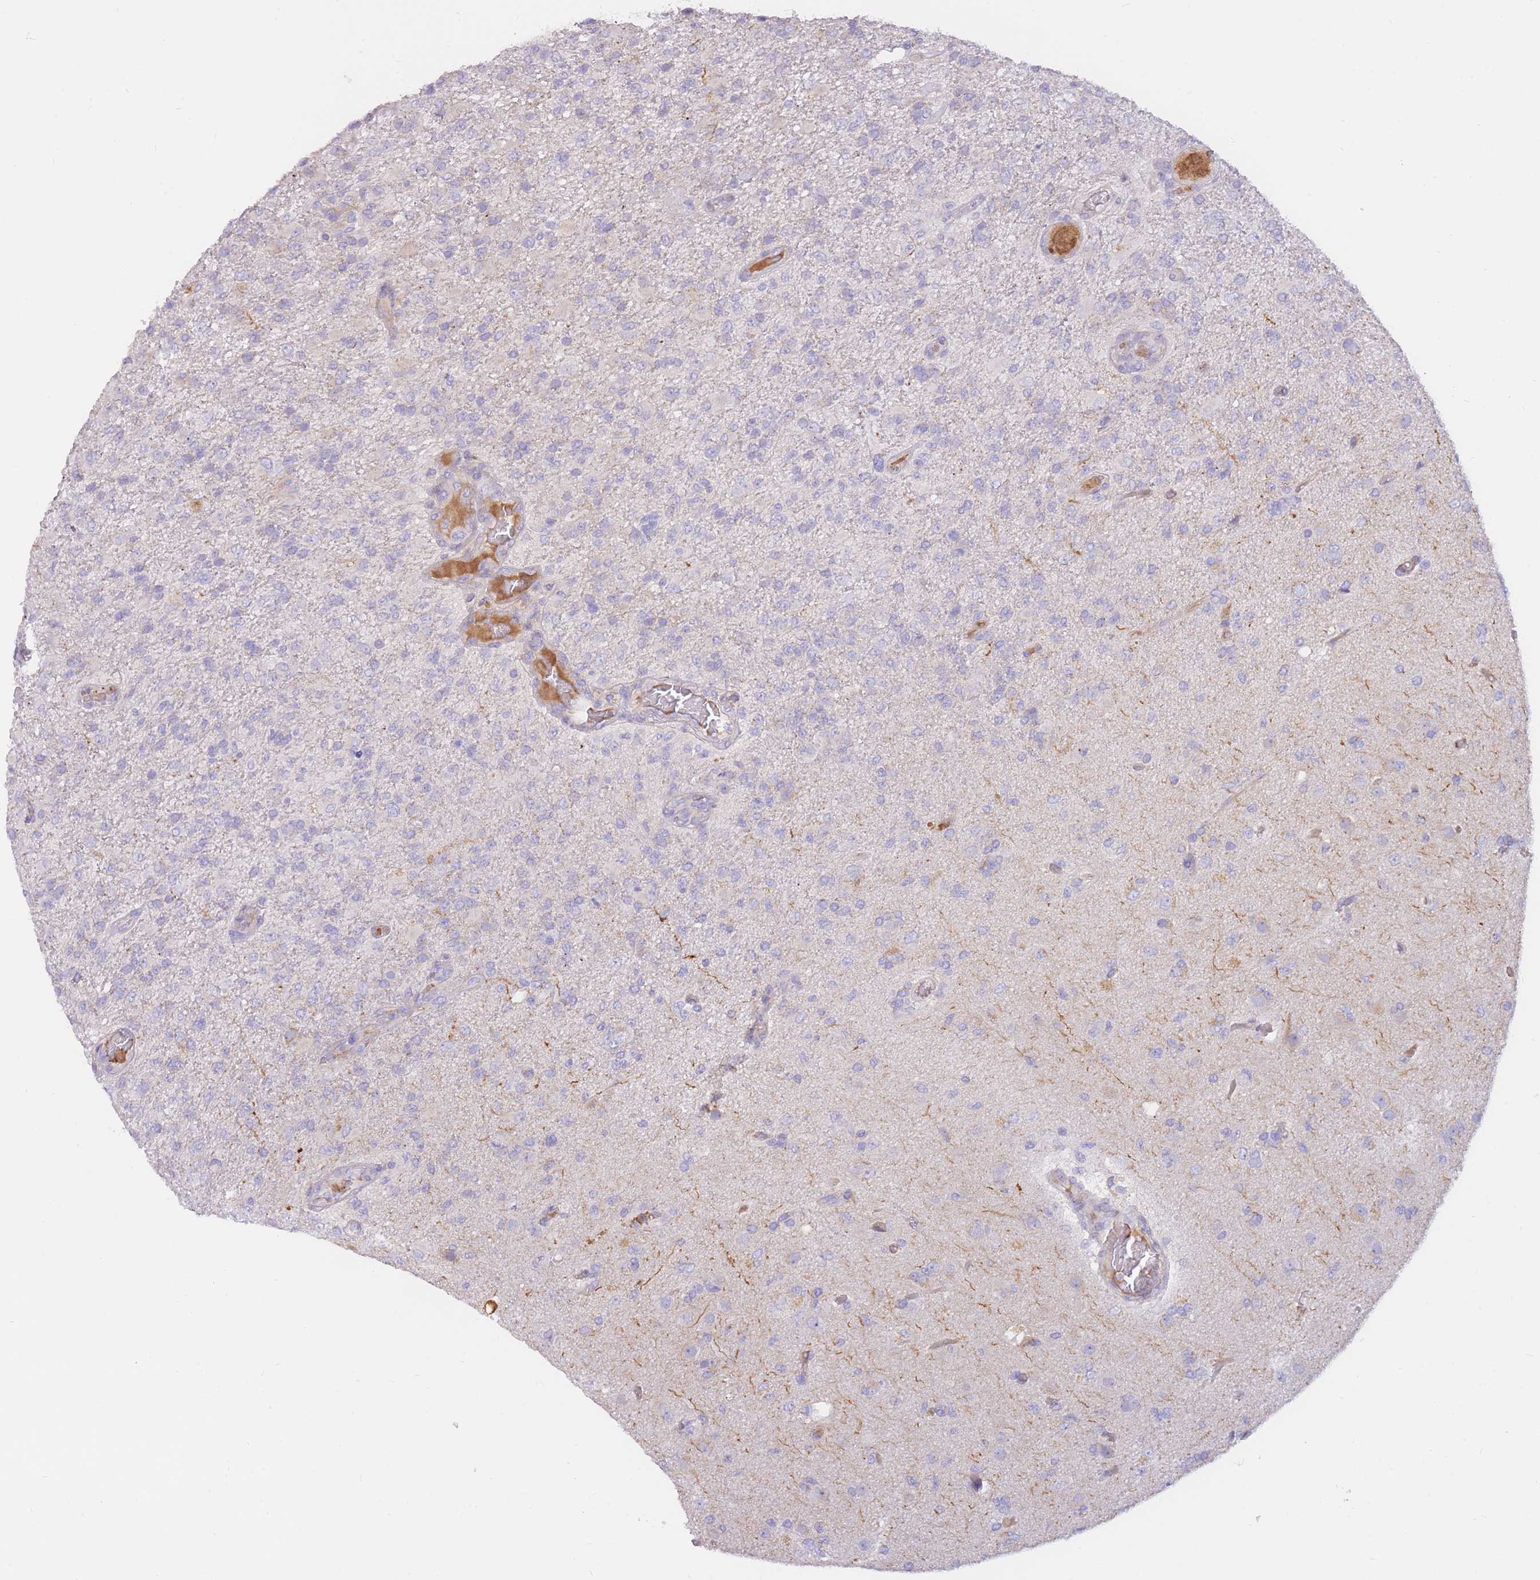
{"staining": {"intensity": "negative", "quantity": "none", "location": "none"}, "tissue": "glioma", "cell_type": "Tumor cells", "image_type": "cancer", "snomed": [{"axis": "morphology", "description": "Glioma, malignant, High grade"}, {"axis": "topography", "description": "Brain"}], "caption": "High magnification brightfield microscopy of high-grade glioma (malignant) stained with DAB (brown) and counterstained with hematoxylin (blue): tumor cells show no significant staining.", "gene": "SULT1A1", "patient": {"sex": "female", "age": 74}}